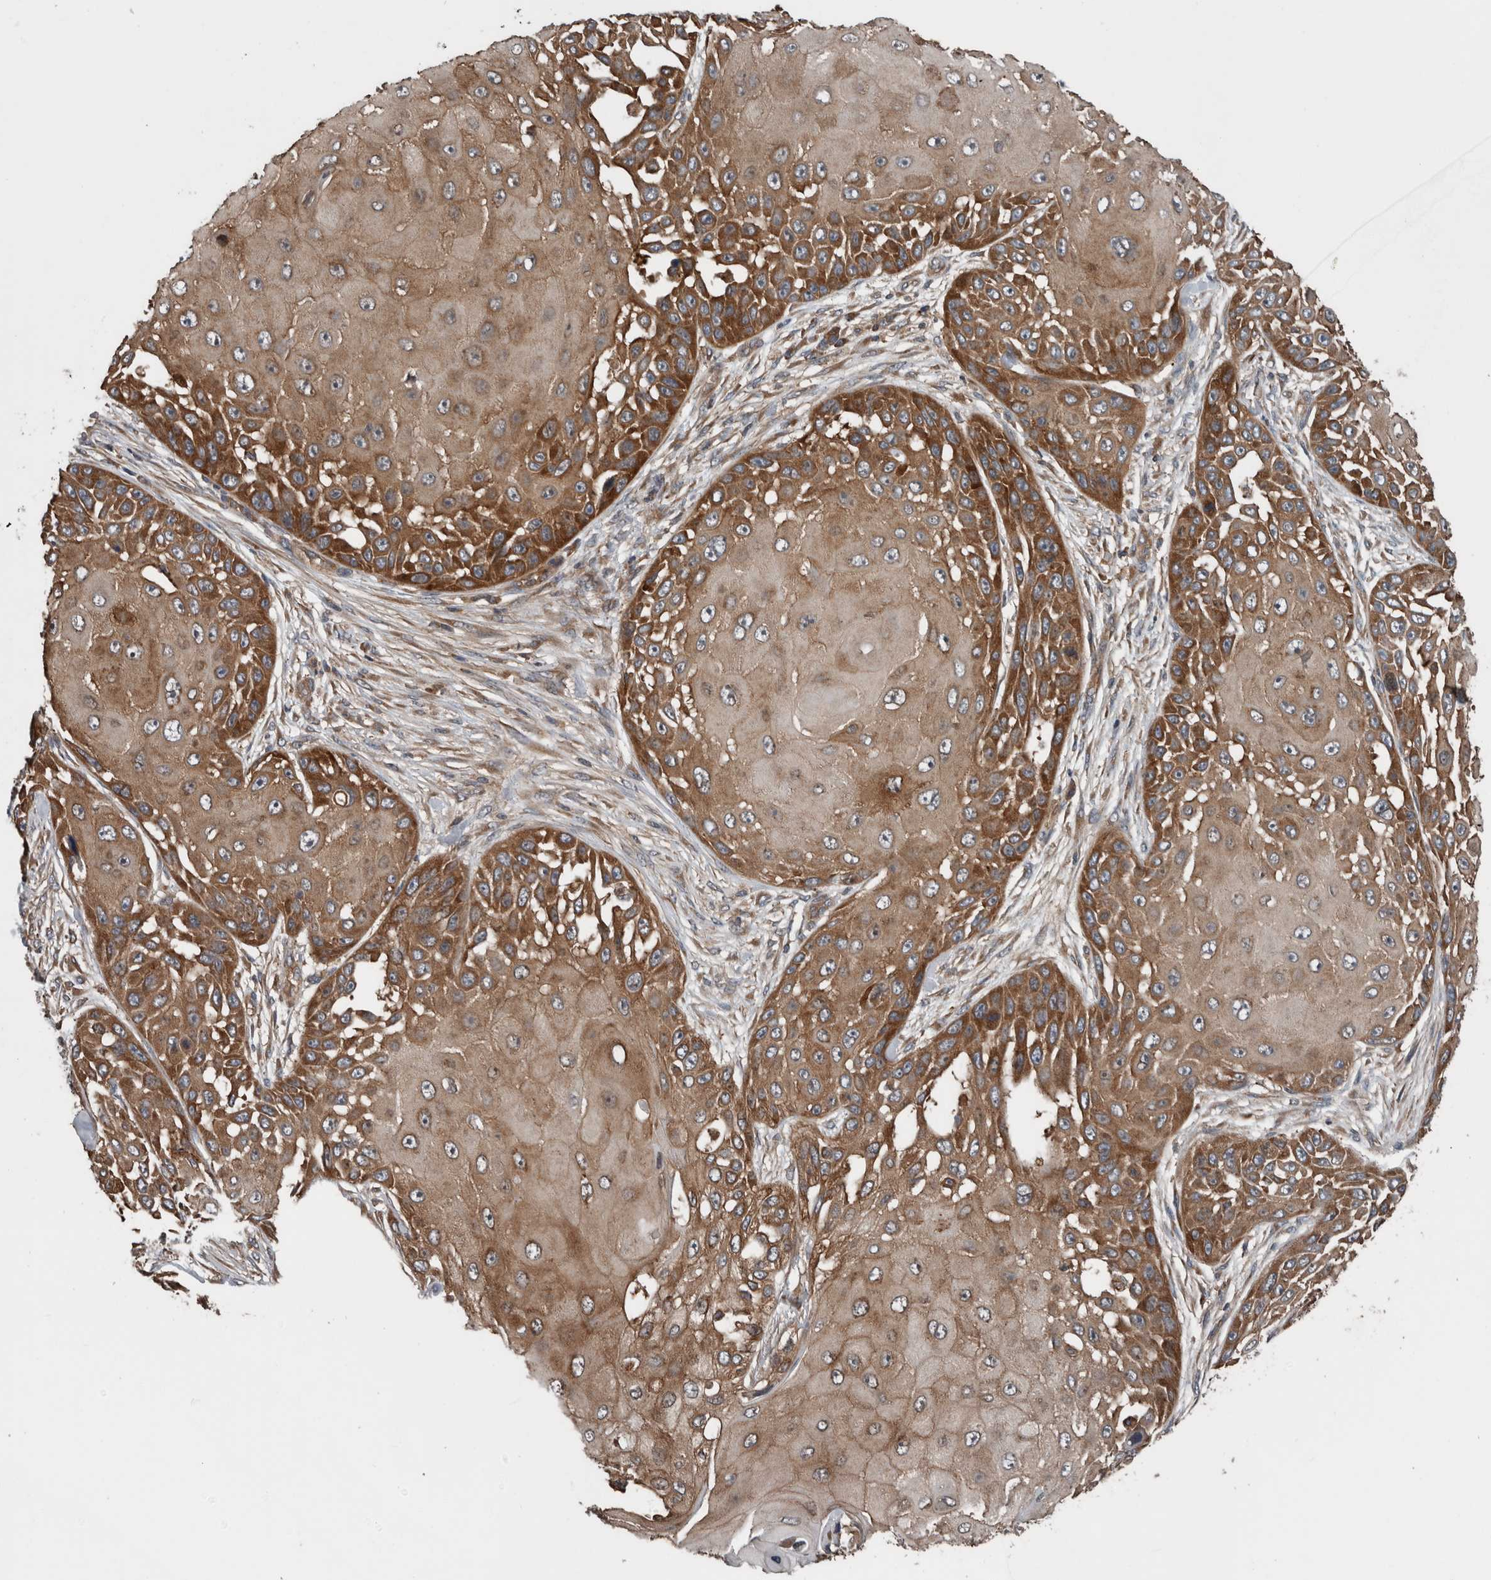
{"staining": {"intensity": "strong", "quantity": ">75%", "location": "cytoplasmic/membranous"}, "tissue": "skin cancer", "cell_type": "Tumor cells", "image_type": "cancer", "snomed": [{"axis": "morphology", "description": "Squamous cell carcinoma, NOS"}, {"axis": "topography", "description": "Skin"}], "caption": "Protein staining of skin squamous cell carcinoma tissue reveals strong cytoplasmic/membranous positivity in approximately >75% of tumor cells.", "gene": "RIOK3", "patient": {"sex": "female", "age": 44}}